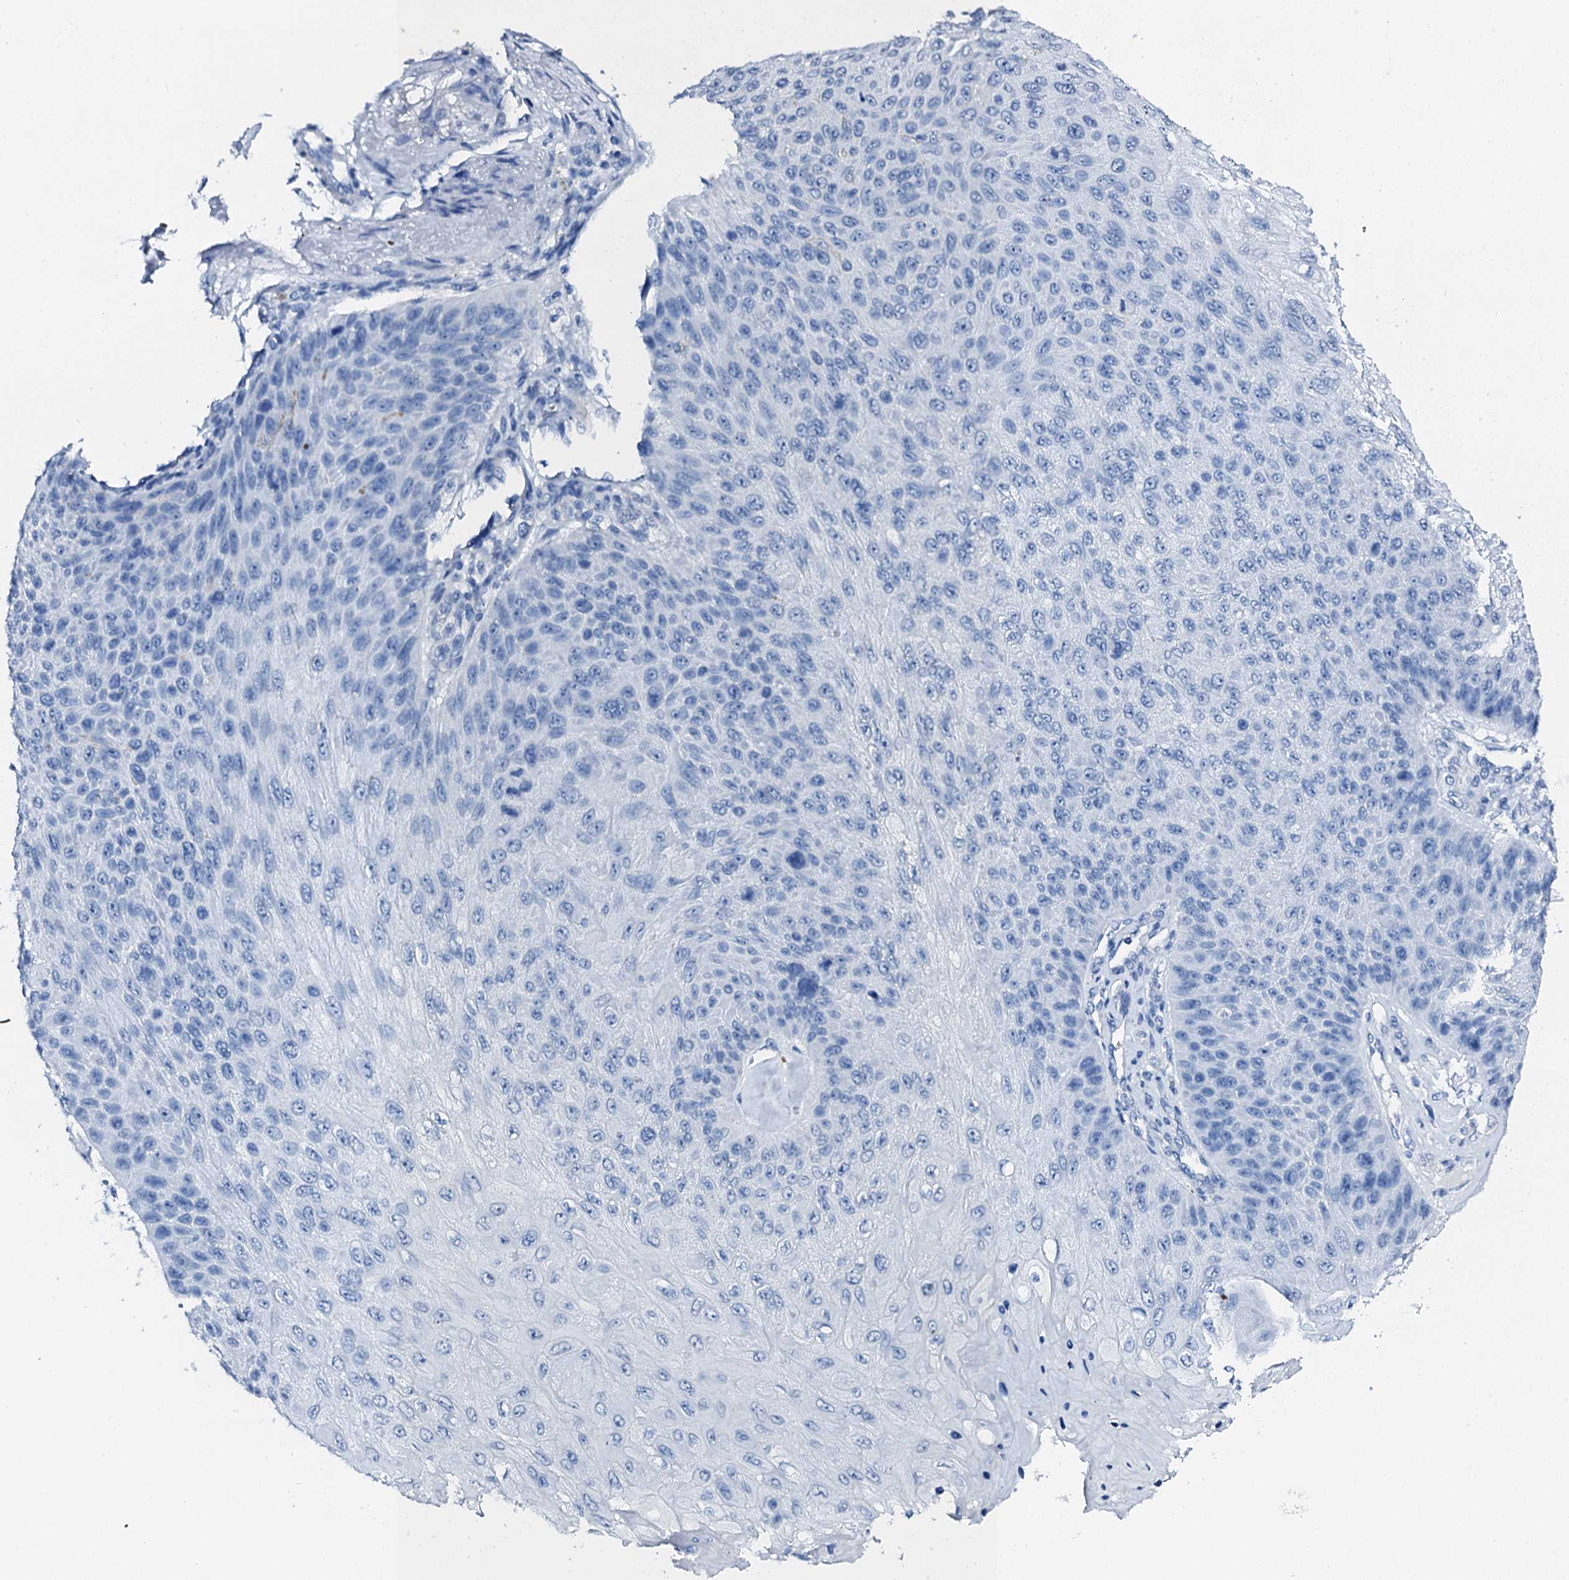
{"staining": {"intensity": "negative", "quantity": "none", "location": "none"}, "tissue": "skin cancer", "cell_type": "Tumor cells", "image_type": "cancer", "snomed": [{"axis": "morphology", "description": "Squamous cell carcinoma, NOS"}, {"axis": "topography", "description": "Skin"}], "caption": "Protein analysis of skin cancer (squamous cell carcinoma) exhibits no significant staining in tumor cells. (DAB immunohistochemistry with hematoxylin counter stain).", "gene": "PTH", "patient": {"sex": "female", "age": 88}}